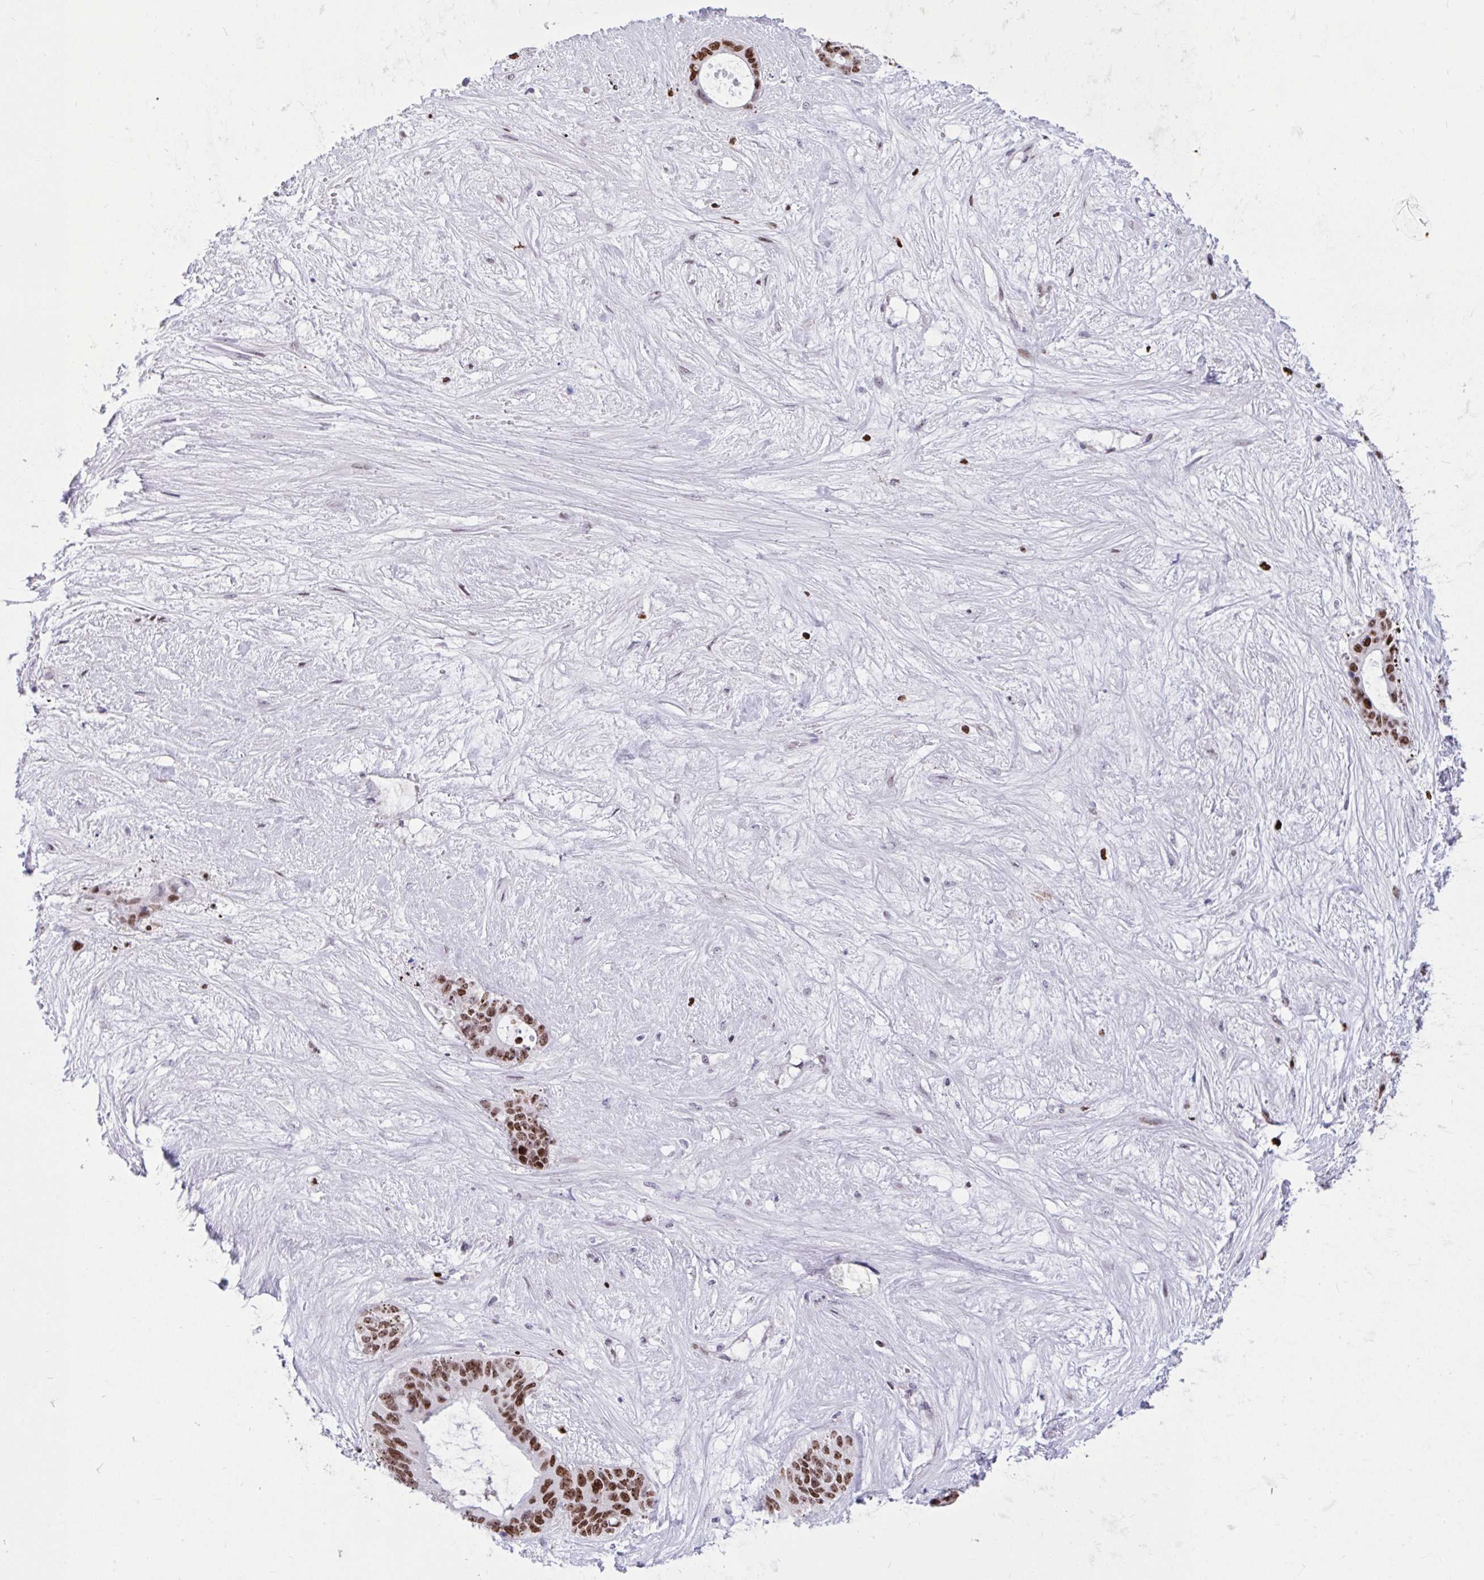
{"staining": {"intensity": "moderate", "quantity": ">75%", "location": "nuclear"}, "tissue": "liver cancer", "cell_type": "Tumor cells", "image_type": "cancer", "snomed": [{"axis": "morphology", "description": "Normal tissue, NOS"}, {"axis": "morphology", "description": "Cholangiocarcinoma"}, {"axis": "topography", "description": "Liver"}, {"axis": "topography", "description": "Peripheral nerve tissue"}], "caption": "Liver cancer (cholangiocarcinoma) stained with a protein marker shows moderate staining in tumor cells.", "gene": "HMGB2", "patient": {"sex": "female", "age": 73}}